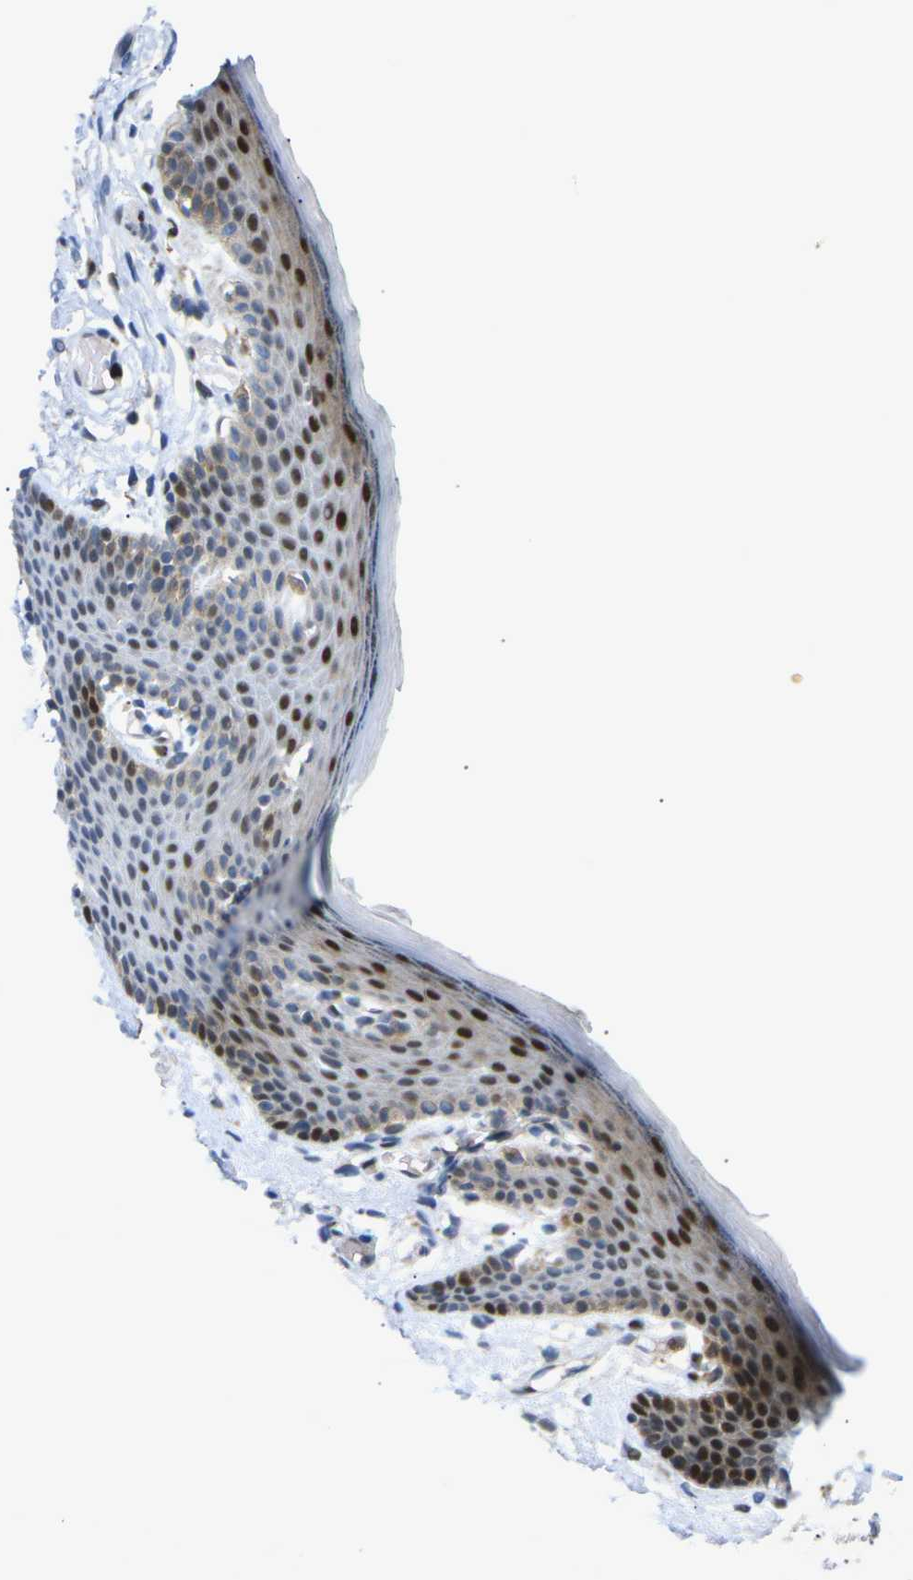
{"staining": {"intensity": "strong", "quantity": "<25%", "location": "cytoplasmic/membranous,nuclear"}, "tissue": "skin", "cell_type": "Epidermal cells", "image_type": "normal", "snomed": [{"axis": "morphology", "description": "Normal tissue, NOS"}, {"axis": "topography", "description": "Vulva"}], "caption": "Immunohistochemistry micrograph of benign skin stained for a protein (brown), which reveals medium levels of strong cytoplasmic/membranous,nuclear staining in approximately <25% of epidermal cells.", "gene": "RPS6KA3", "patient": {"sex": "female", "age": 54}}